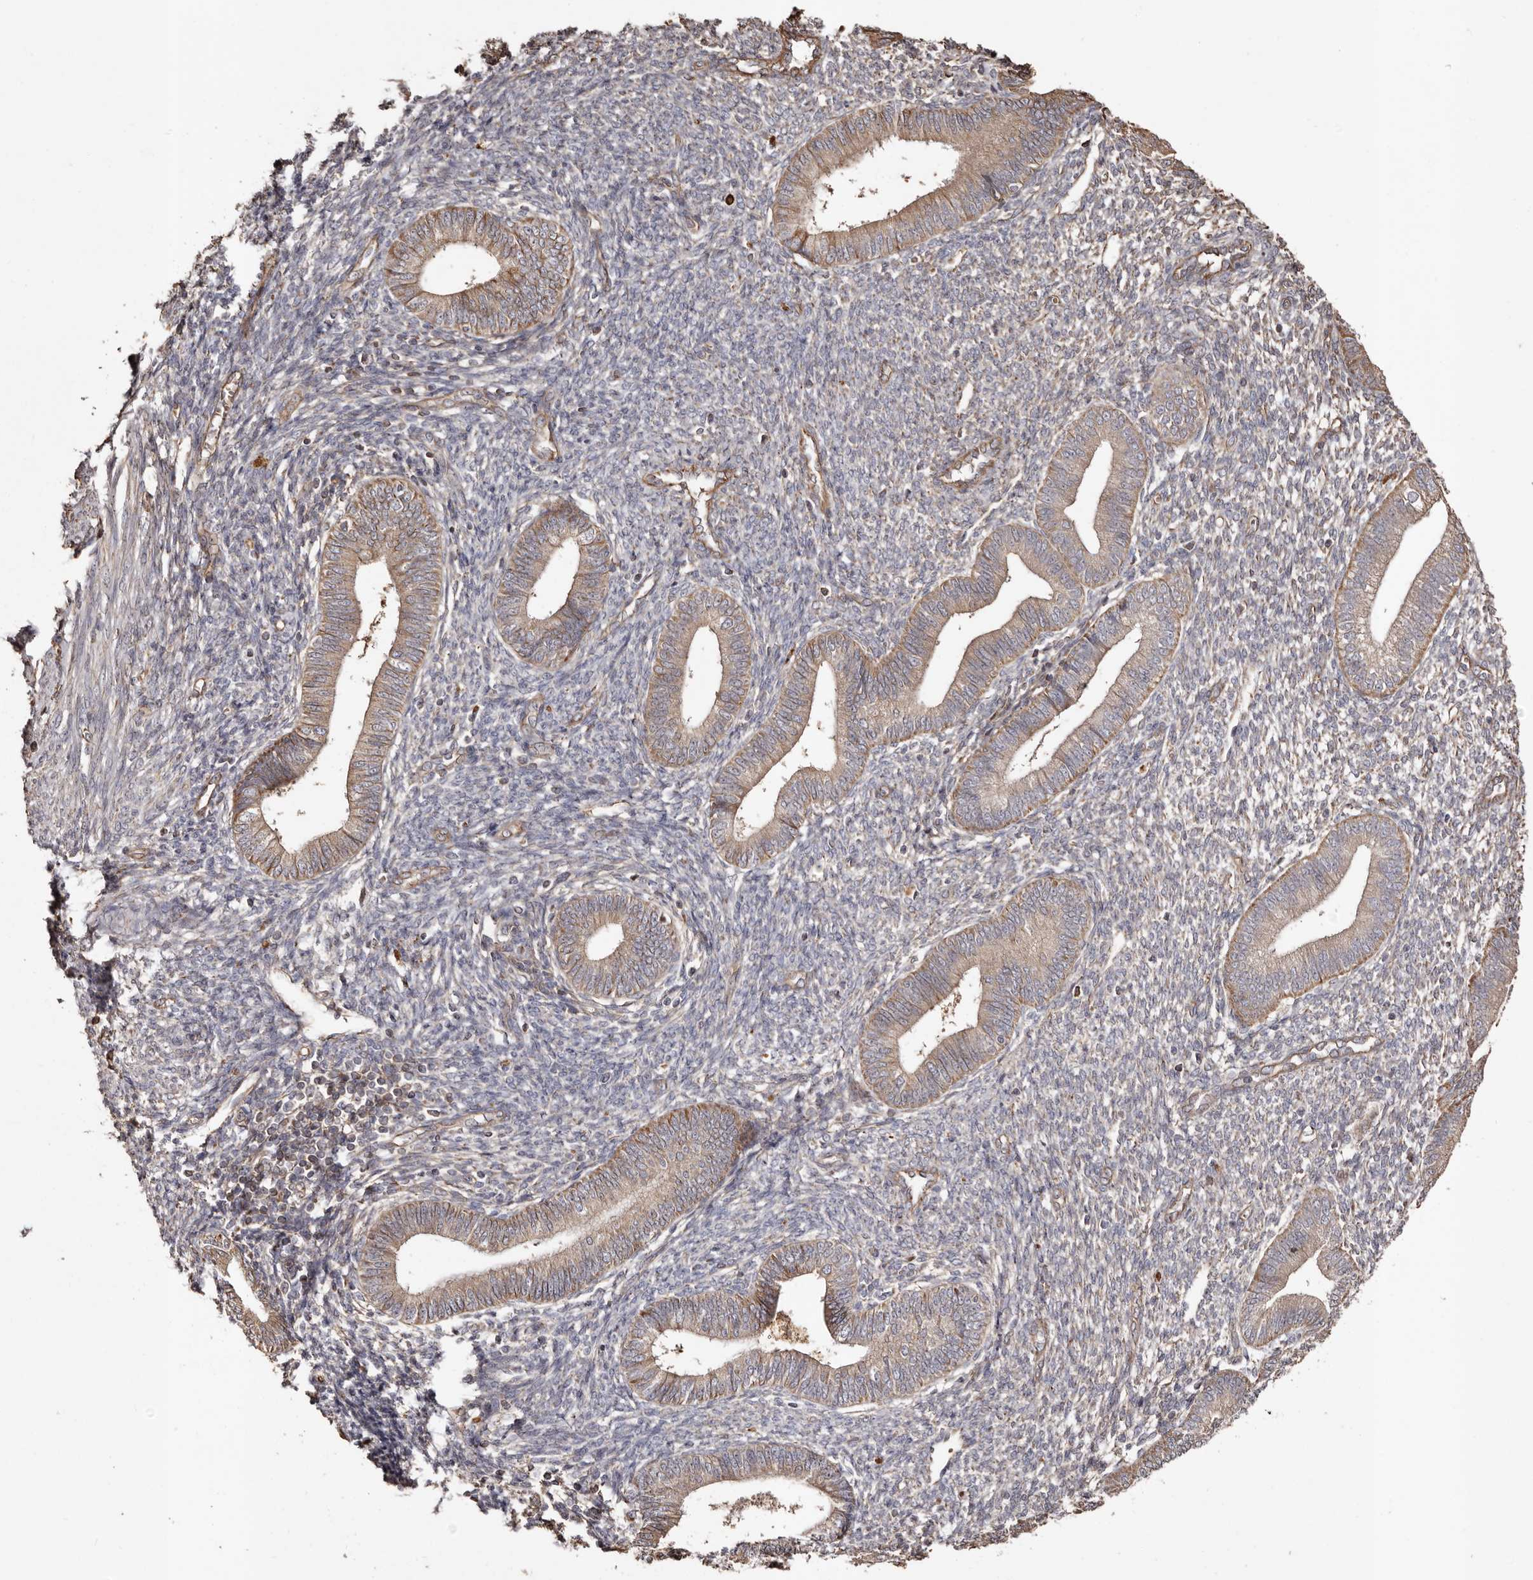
{"staining": {"intensity": "moderate", "quantity": "<25%", "location": "cytoplasmic/membranous"}, "tissue": "endometrium", "cell_type": "Cells in endometrial stroma", "image_type": "normal", "snomed": [{"axis": "morphology", "description": "Normal tissue, NOS"}, {"axis": "topography", "description": "Endometrium"}], "caption": "Protein analysis of unremarkable endometrium displays moderate cytoplasmic/membranous positivity in approximately <25% of cells in endometrial stroma. (Stains: DAB in brown, nuclei in blue, Microscopy: brightfield microscopy at high magnification).", "gene": "MACC1", "patient": {"sex": "female", "age": 46}}